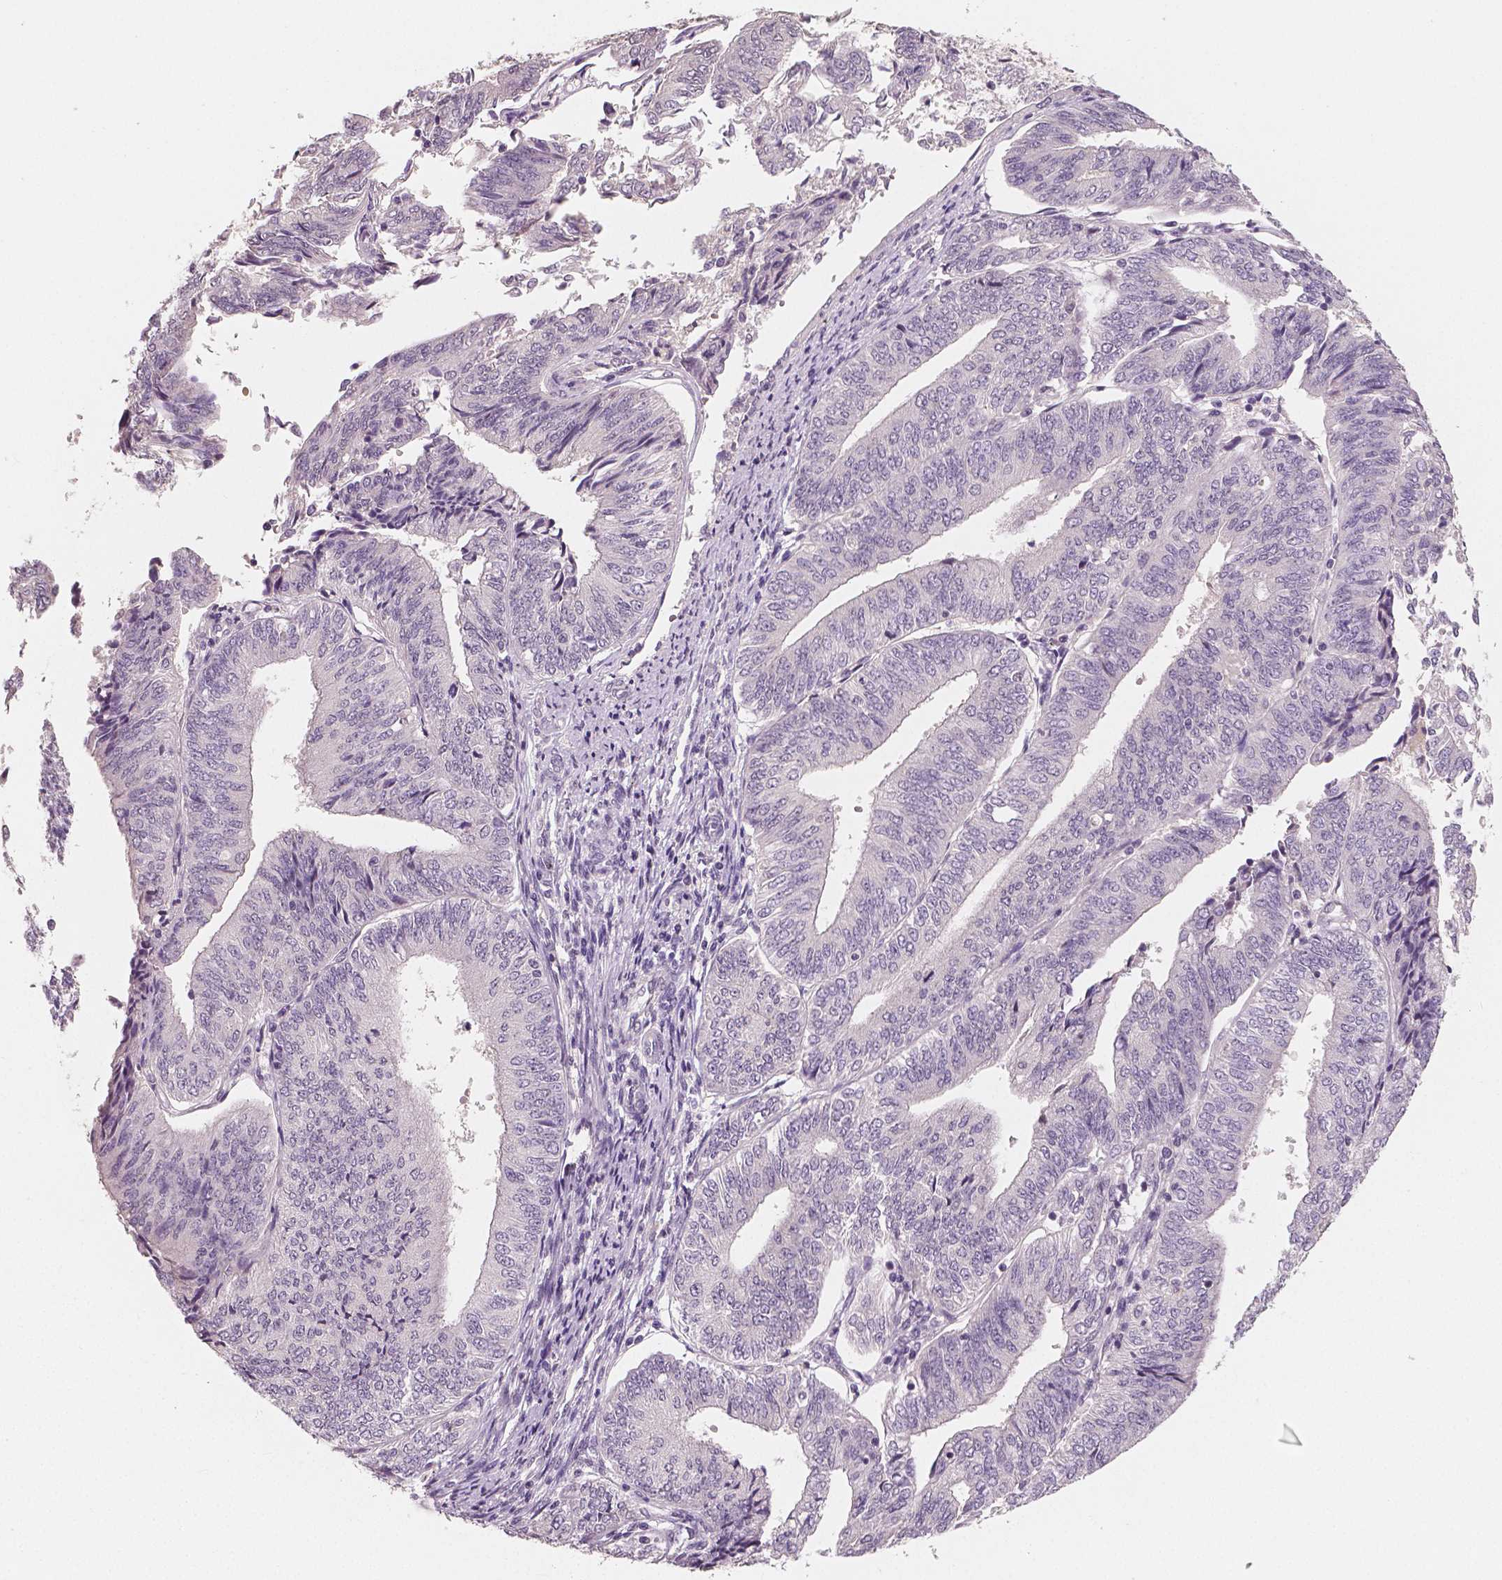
{"staining": {"intensity": "negative", "quantity": "none", "location": "none"}, "tissue": "endometrial cancer", "cell_type": "Tumor cells", "image_type": "cancer", "snomed": [{"axis": "morphology", "description": "Adenocarcinoma, NOS"}, {"axis": "topography", "description": "Endometrium"}], "caption": "This is an immunohistochemistry histopathology image of human endometrial cancer (adenocarcinoma). There is no staining in tumor cells.", "gene": "RNASE7", "patient": {"sex": "female", "age": 58}}